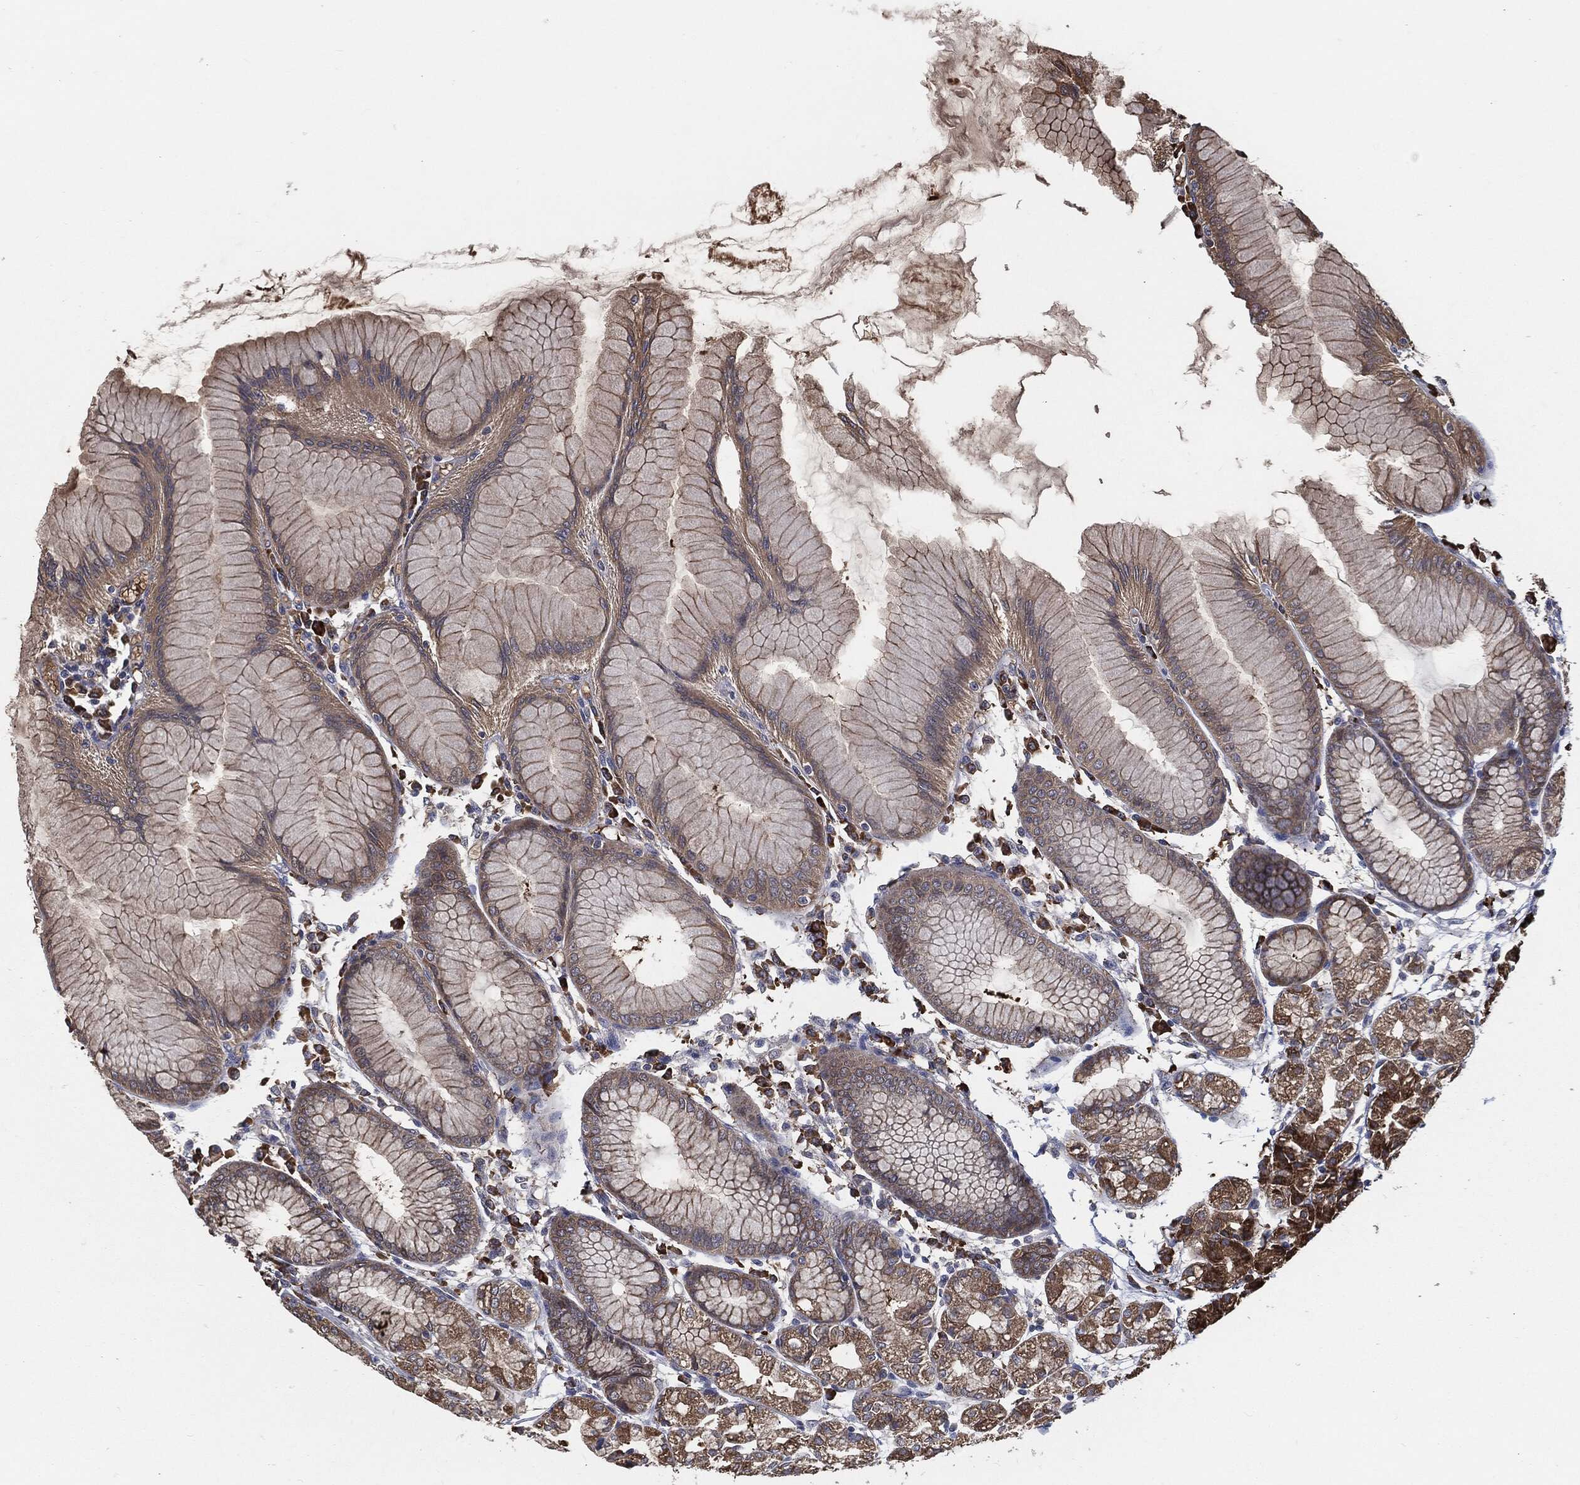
{"staining": {"intensity": "strong", "quantity": "25%-75%", "location": "cytoplasmic/membranous"}, "tissue": "stomach", "cell_type": "Glandular cells", "image_type": "normal", "snomed": [{"axis": "morphology", "description": "Normal tissue, NOS"}, {"axis": "topography", "description": "Stomach"}], "caption": "A high-resolution image shows immunohistochemistry staining of unremarkable stomach, which shows strong cytoplasmic/membranous staining in about 25%-75% of glandular cells. The staining is performed using DAB brown chromogen to label protein expression. The nuclei are counter-stained blue using hematoxylin.", "gene": "PRDX4", "patient": {"sex": "female", "age": 57}}